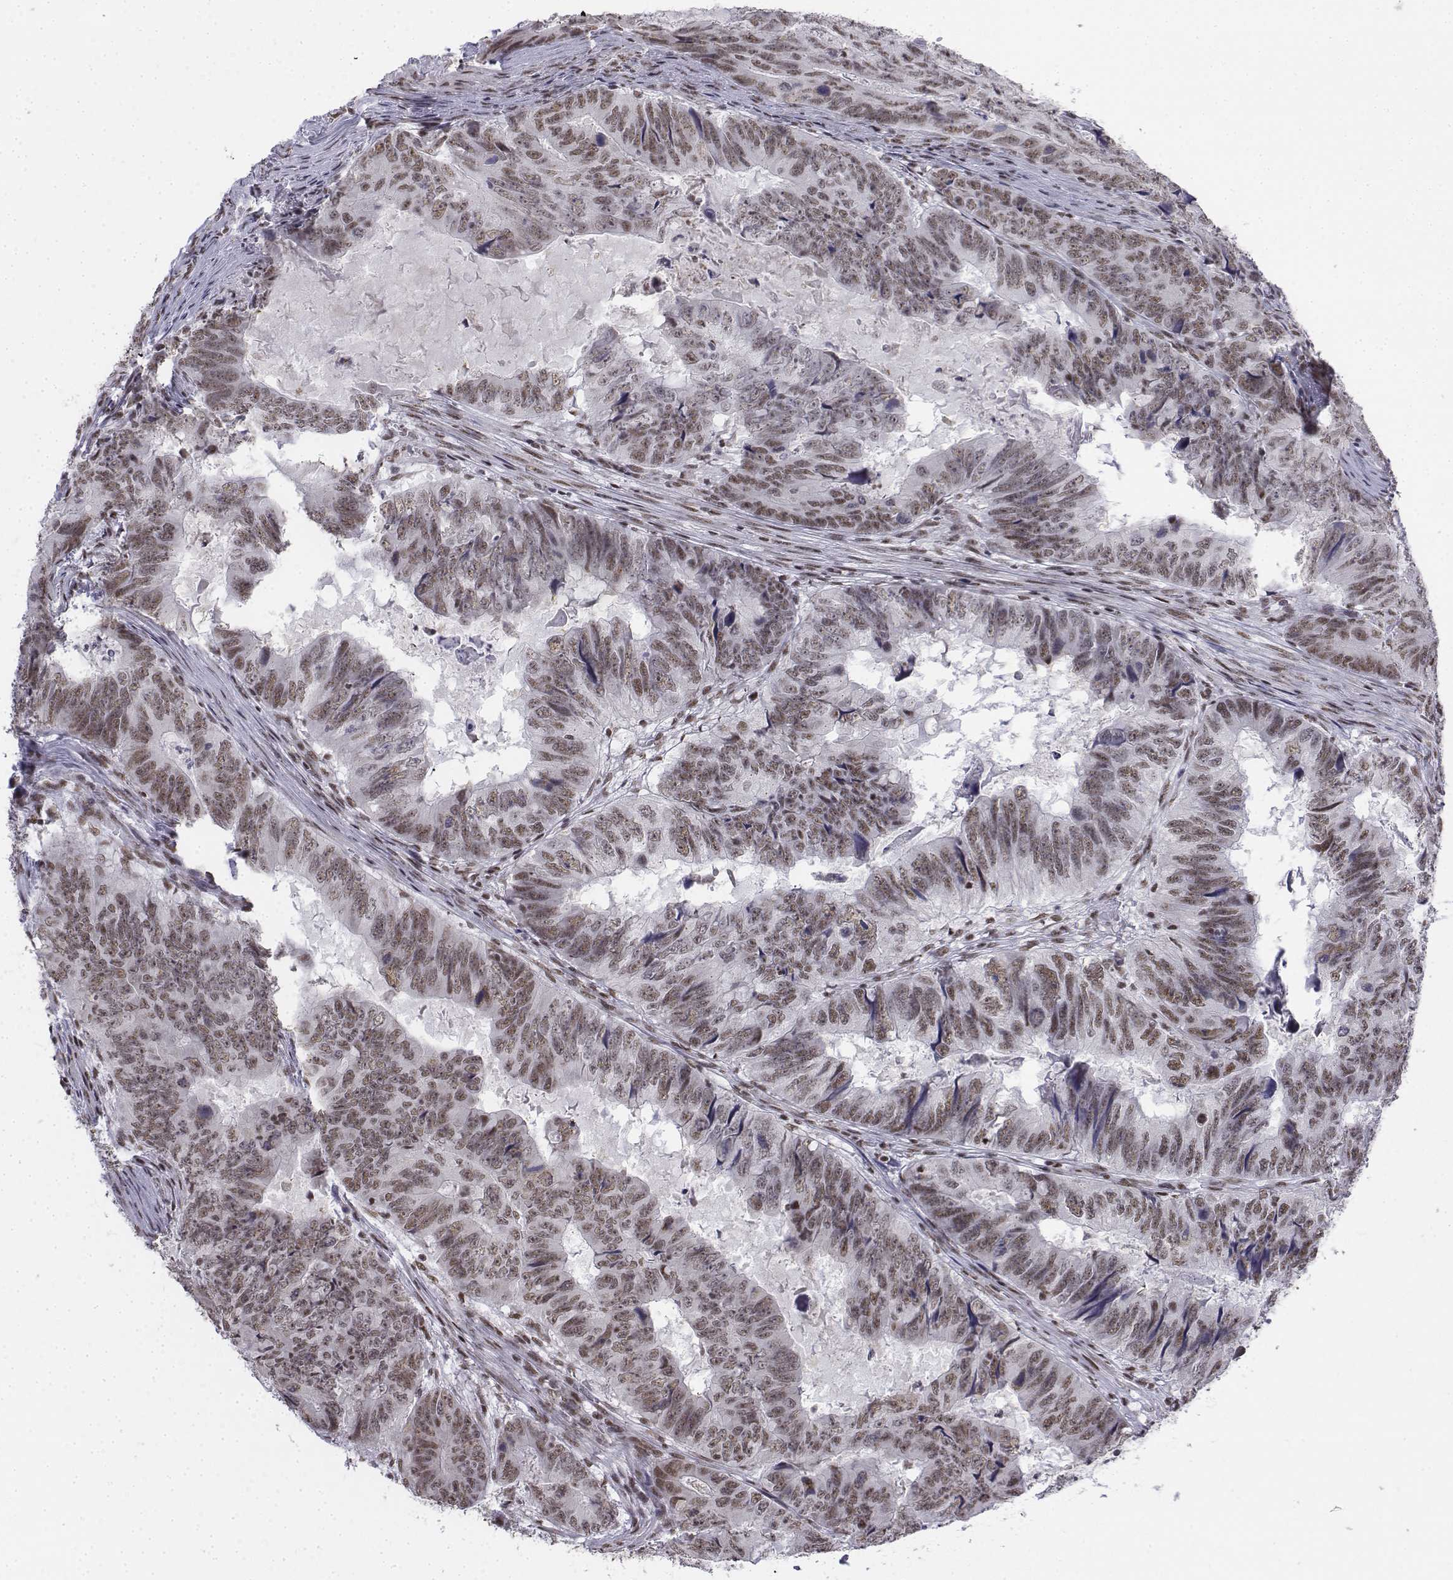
{"staining": {"intensity": "weak", "quantity": ">75%", "location": "nuclear"}, "tissue": "colorectal cancer", "cell_type": "Tumor cells", "image_type": "cancer", "snomed": [{"axis": "morphology", "description": "Adenocarcinoma, NOS"}, {"axis": "topography", "description": "Colon"}], "caption": "Tumor cells show low levels of weak nuclear positivity in approximately >75% of cells in adenocarcinoma (colorectal). (Stains: DAB in brown, nuclei in blue, Microscopy: brightfield microscopy at high magnification).", "gene": "SETD1A", "patient": {"sex": "male", "age": 79}}